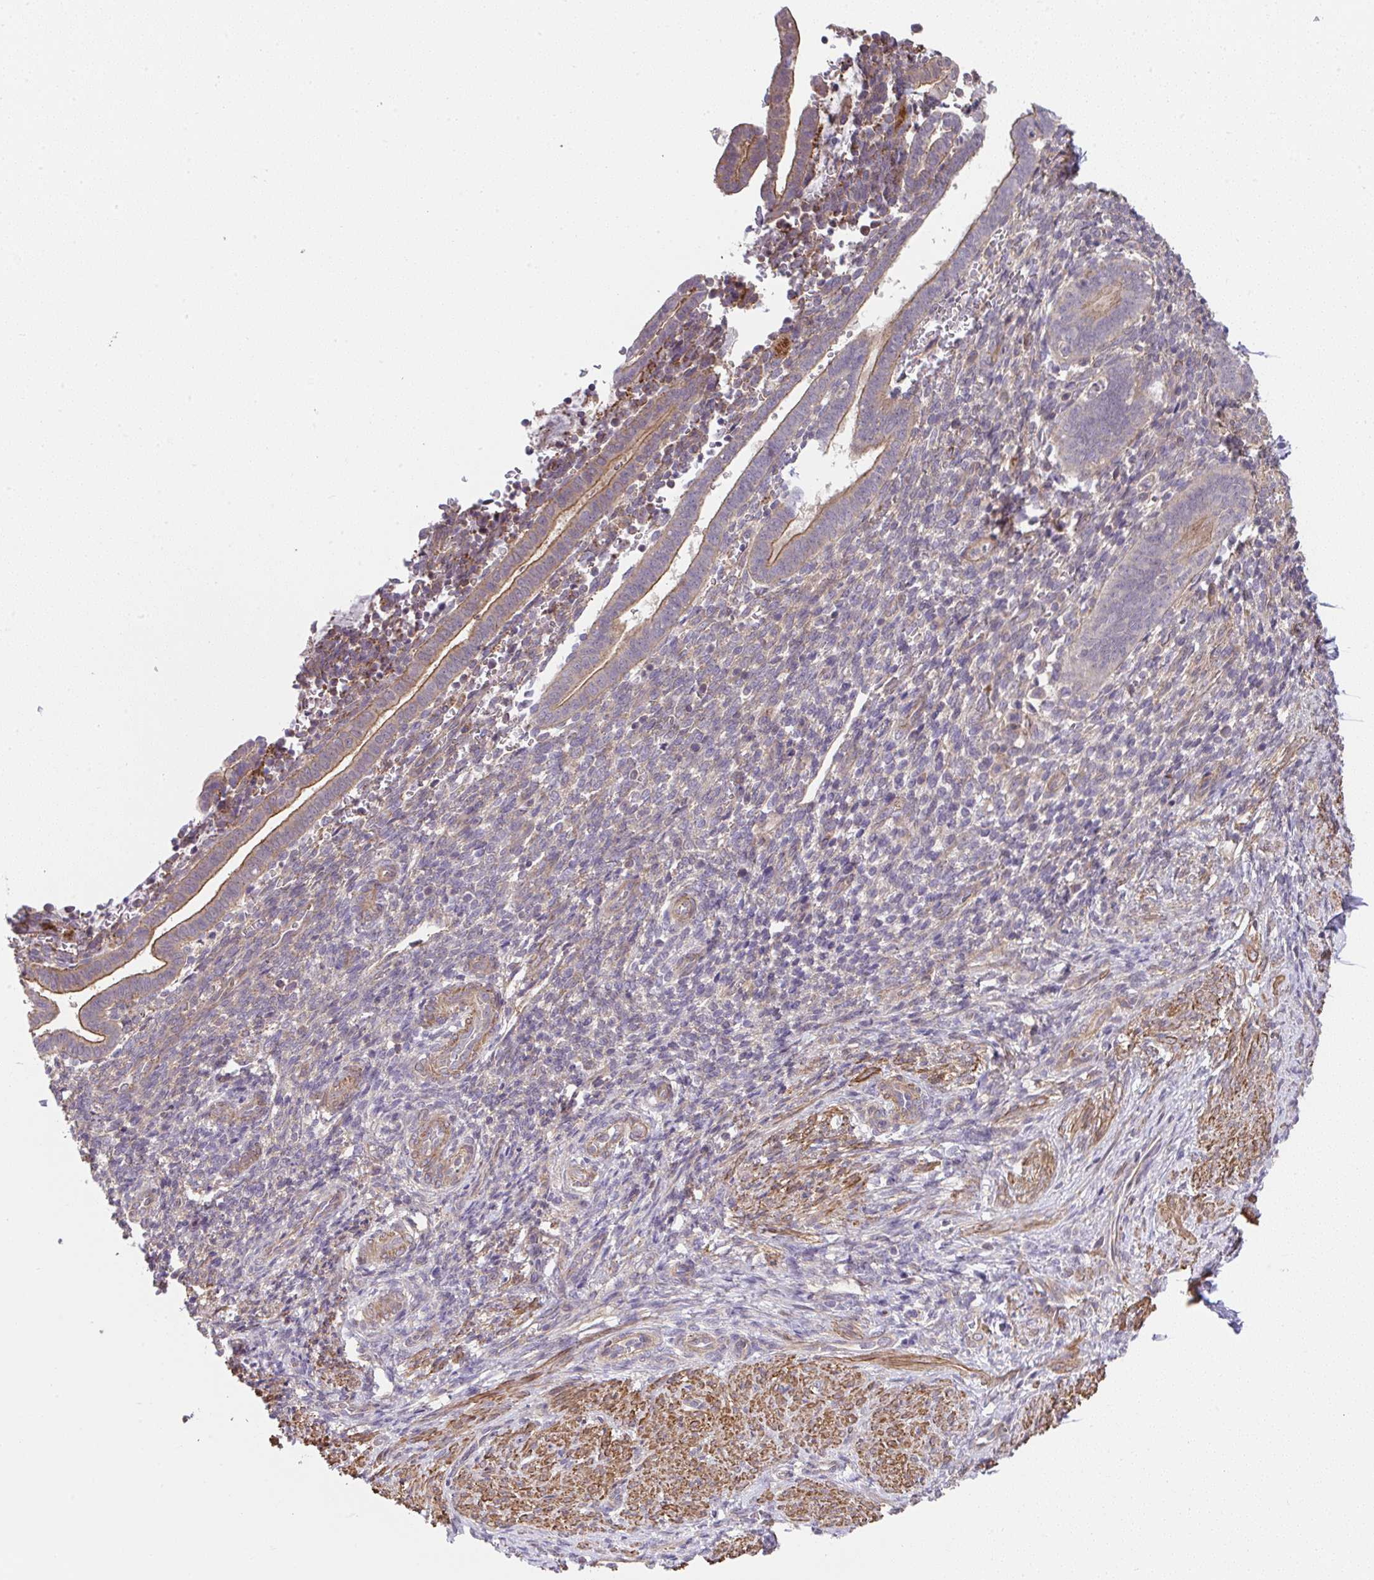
{"staining": {"intensity": "weak", "quantity": "<25%", "location": "cytoplasmic/membranous"}, "tissue": "endometrium", "cell_type": "Cells in endometrial stroma", "image_type": "normal", "snomed": [{"axis": "morphology", "description": "Normal tissue, NOS"}, {"axis": "topography", "description": "Endometrium"}], "caption": "DAB (3,3'-diaminobenzidine) immunohistochemical staining of unremarkable endometrium displays no significant staining in cells in endometrial stroma.", "gene": "ZNF696", "patient": {"sex": "female", "age": 34}}